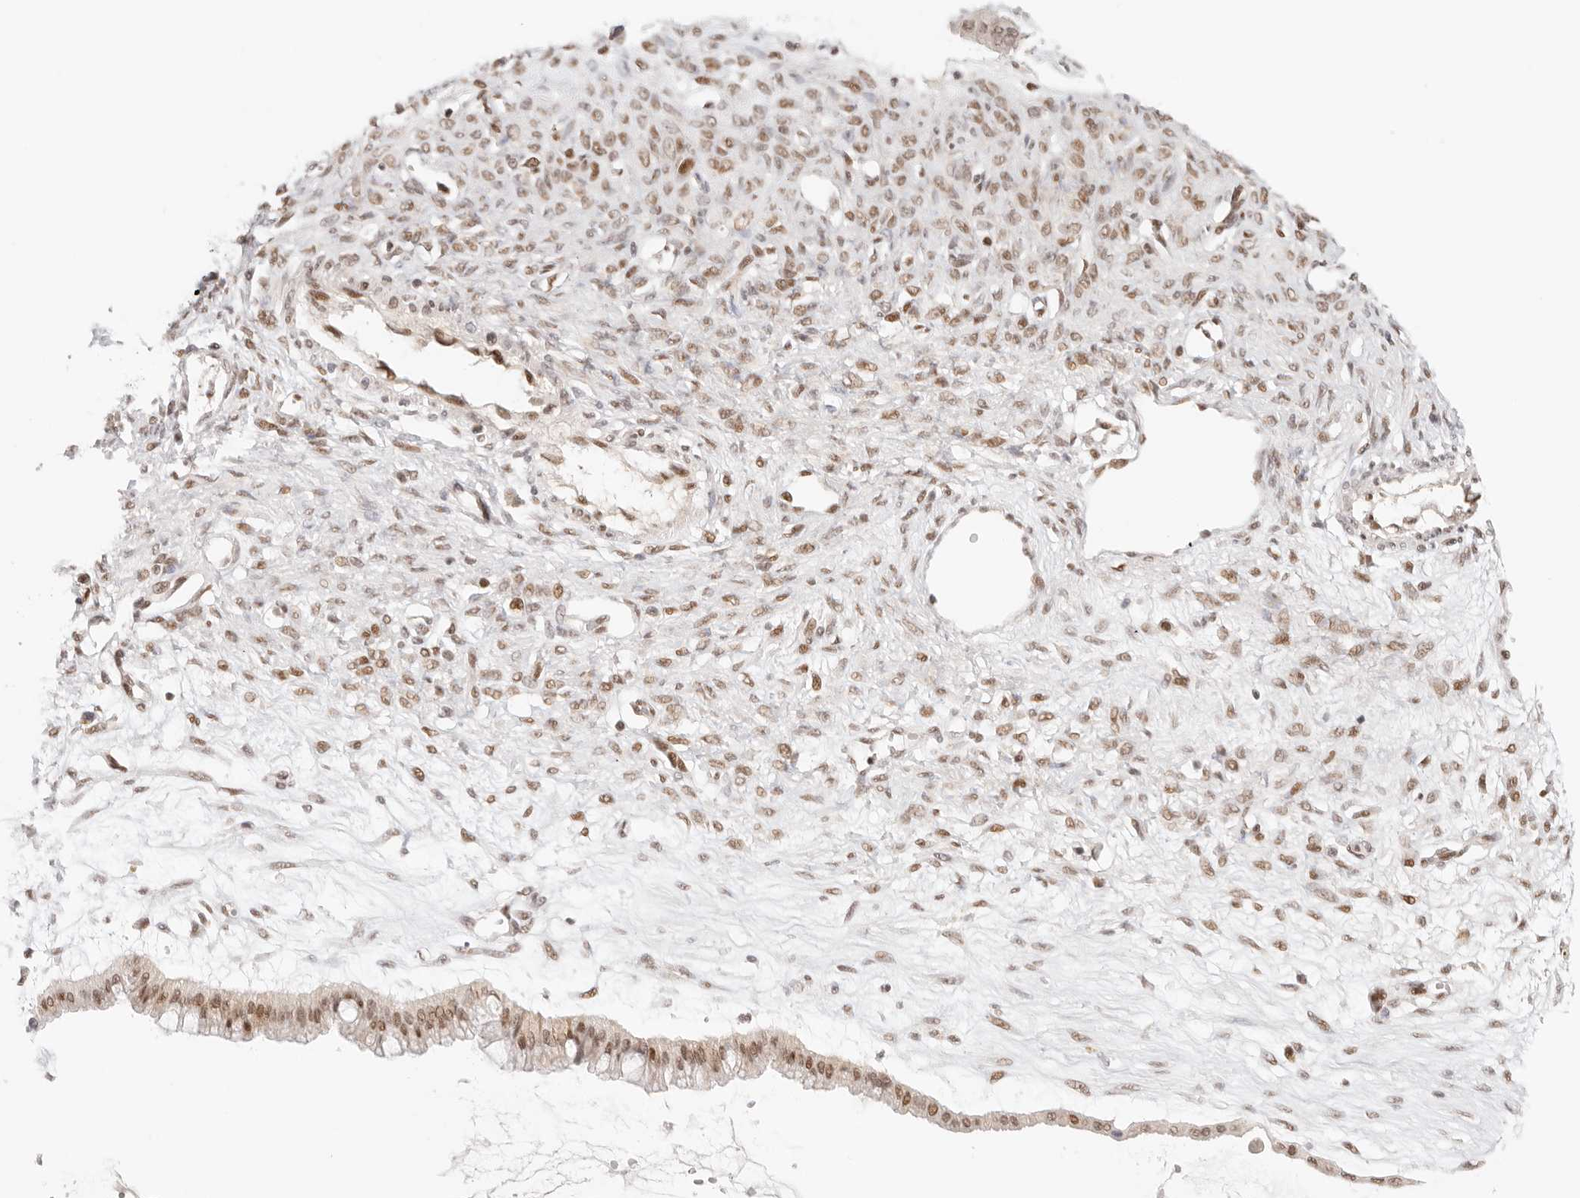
{"staining": {"intensity": "moderate", "quantity": ">75%", "location": "nuclear"}, "tissue": "ovarian cancer", "cell_type": "Tumor cells", "image_type": "cancer", "snomed": [{"axis": "morphology", "description": "Cystadenocarcinoma, mucinous, NOS"}, {"axis": "topography", "description": "Ovary"}], "caption": "Moderate nuclear protein positivity is present in about >75% of tumor cells in ovarian mucinous cystadenocarcinoma.", "gene": "HOXC5", "patient": {"sex": "female", "age": 73}}